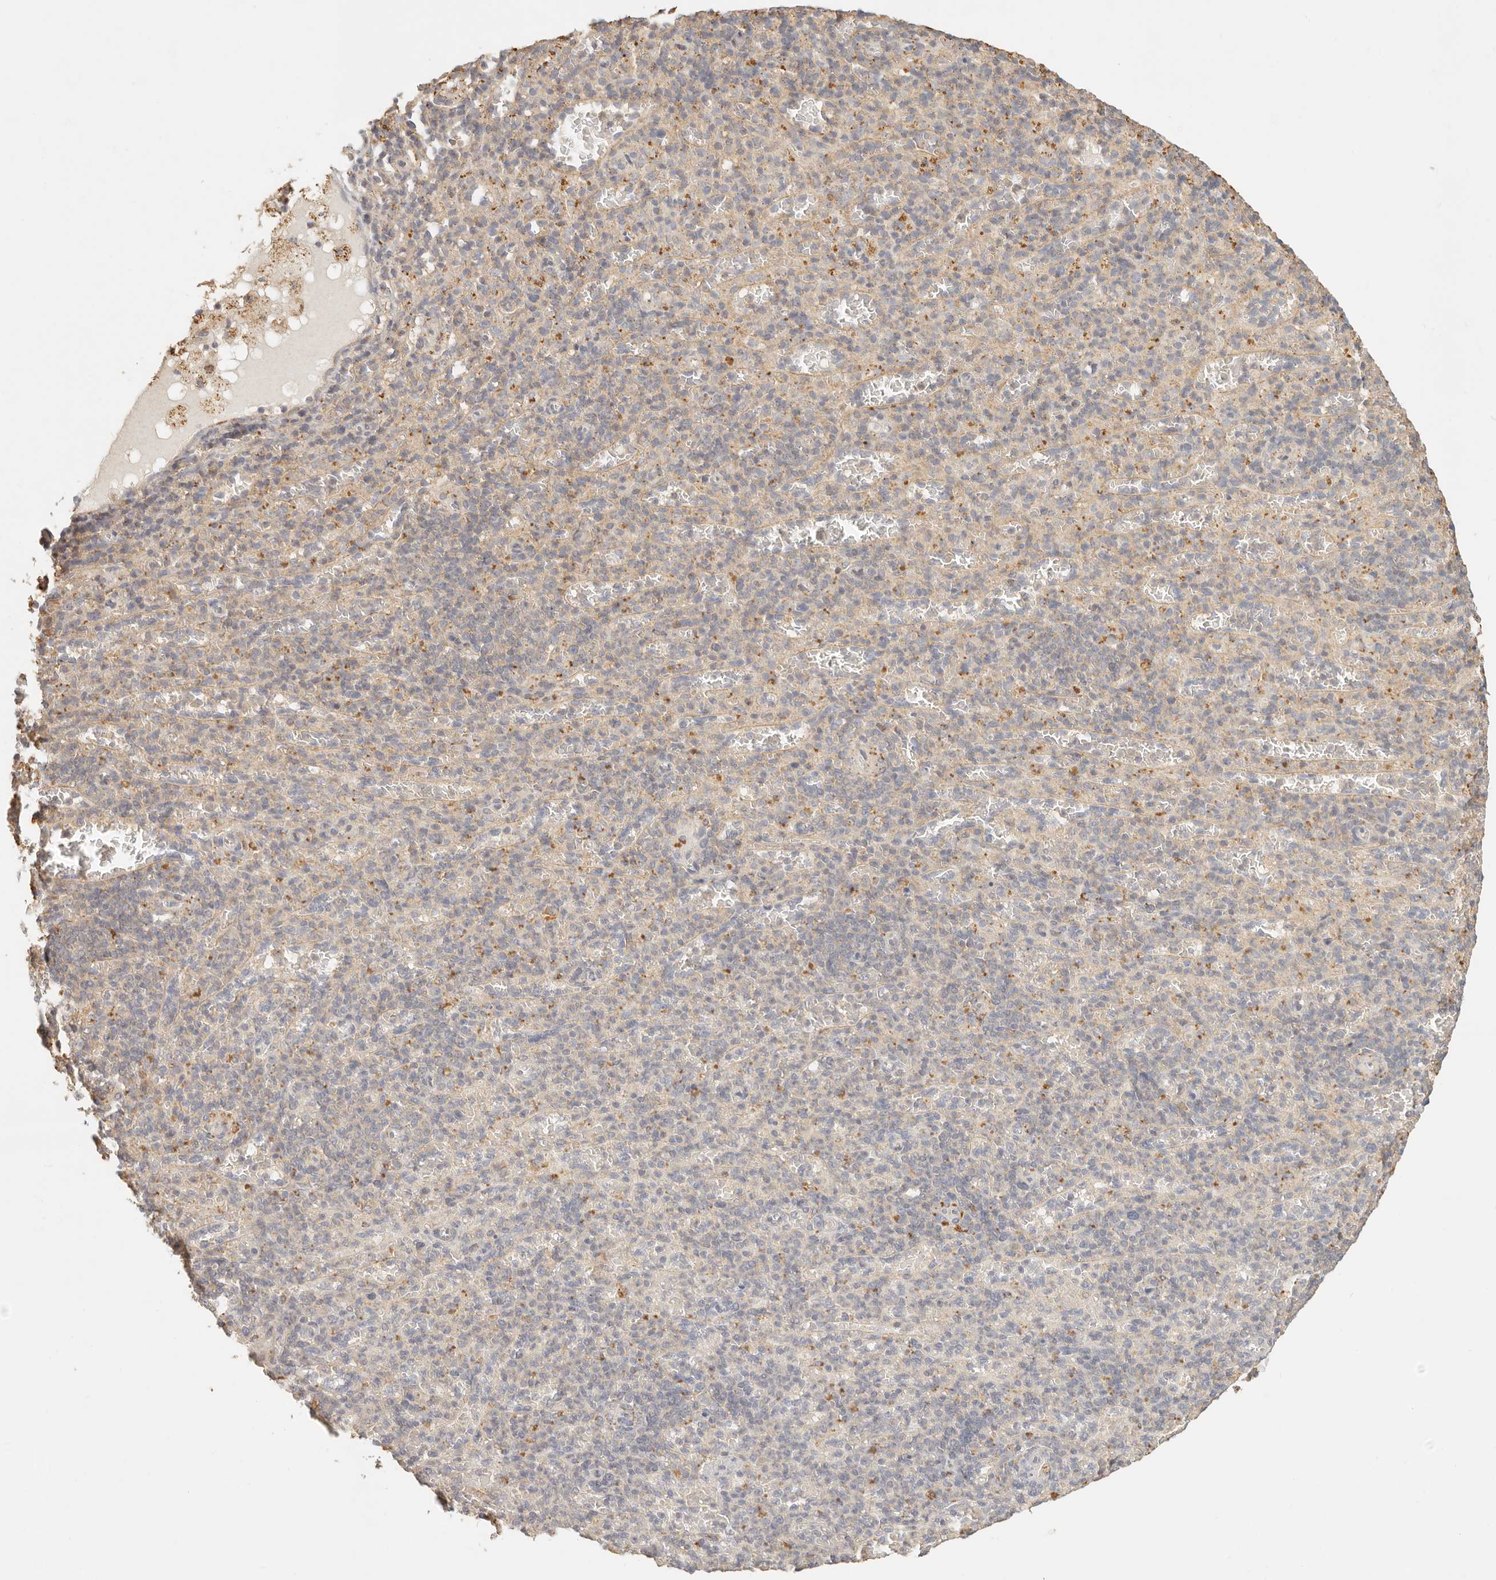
{"staining": {"intensity": "weak", "quantity": "<25%", "location": "cytoplasmic/membranous"}, "tissue": "spleen", "cell_type": "Cells in red pulp", "image_type": "normal", "snomed": [{"axis": "morphology", "description": "Normal tissue, NOS"}, {"axis": "topography", "description": "Spleen"}], "caption": "A micrograph of spleen stained for a protein shows no brown staining in cells in red pulp.", "gene": "CNMD", "patient": {"sex": "female", "age": 74}}